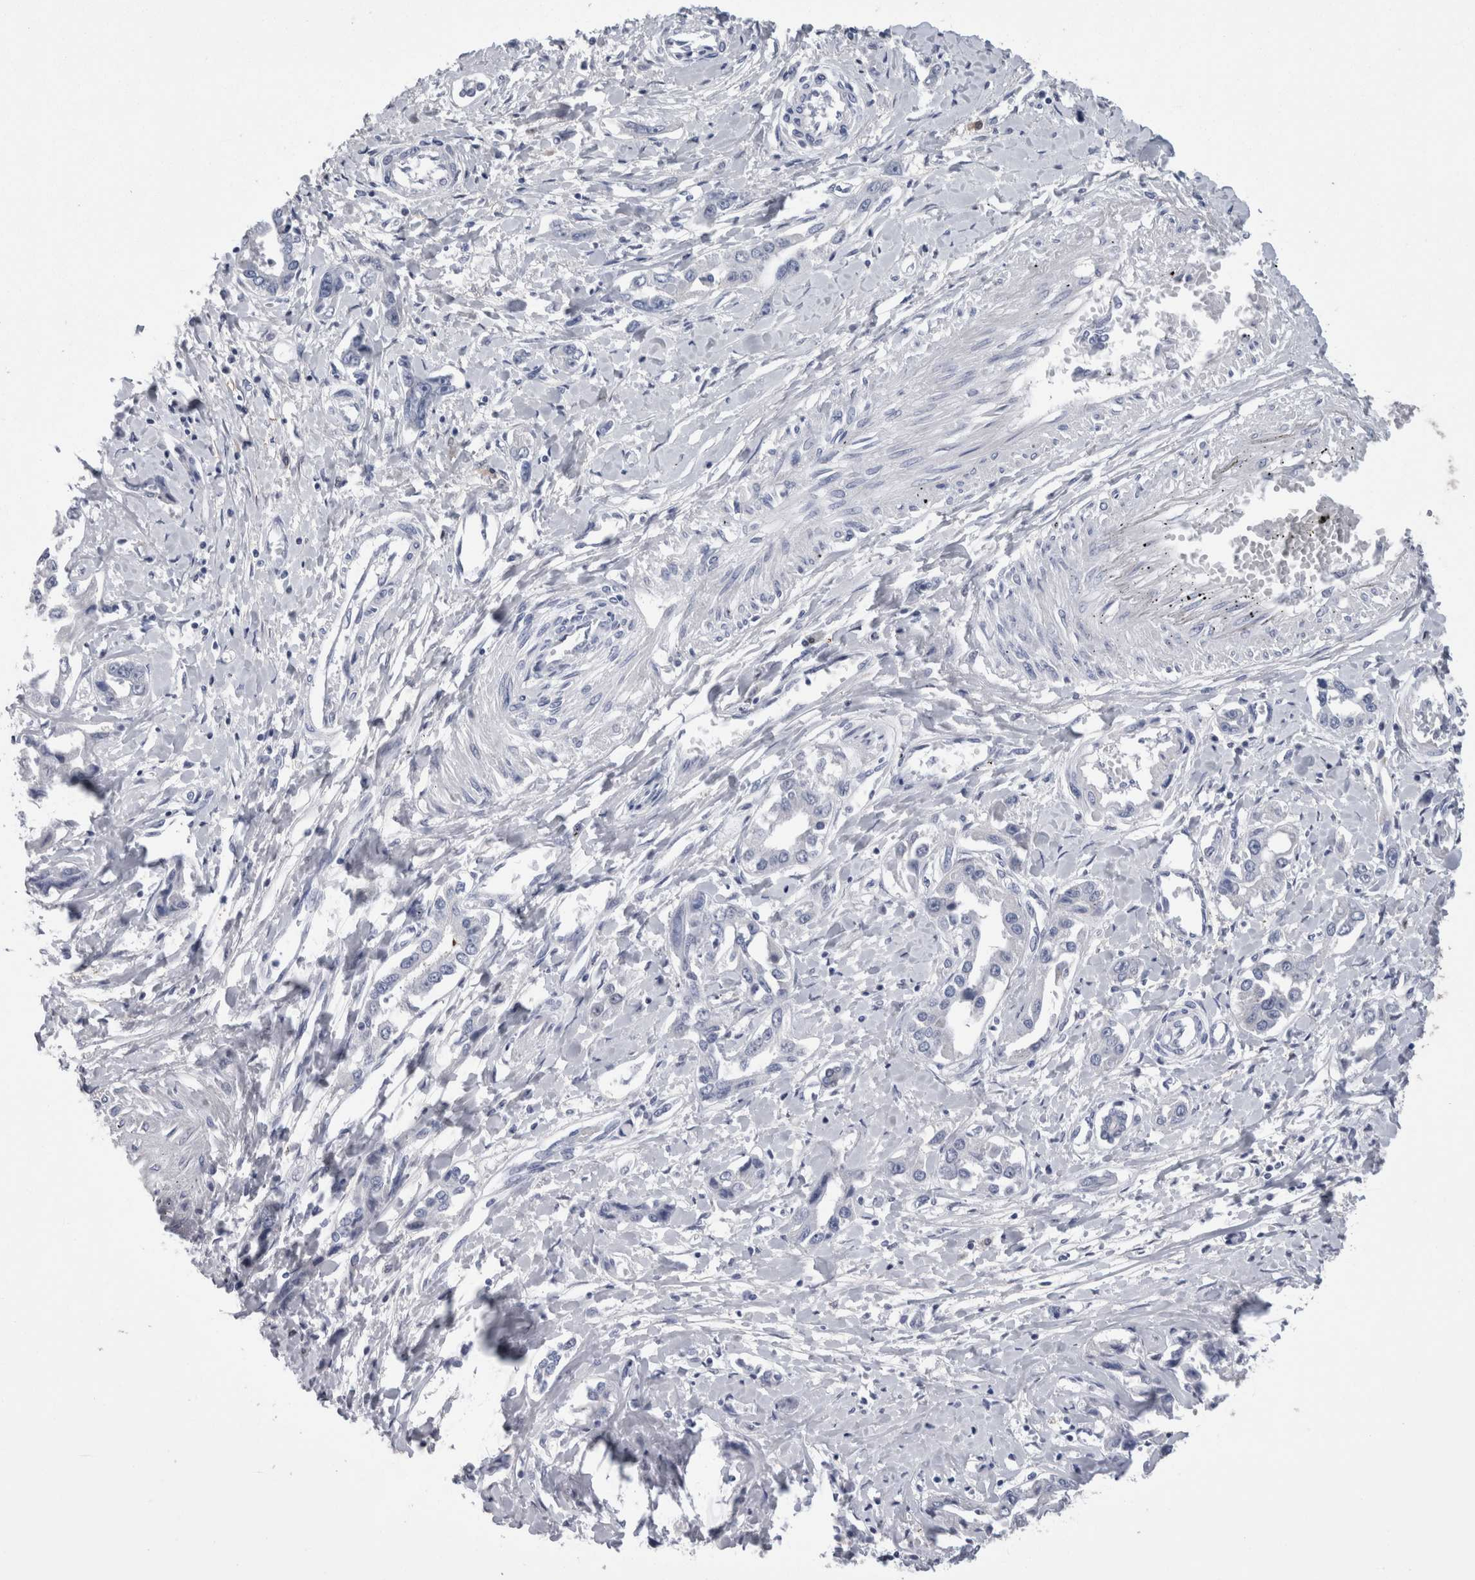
{"staining": {"intensity": "negative", "quantity": "none", "location": "none"}, "tissue": "liver cancer", "cell_type": "Tumor cells", "image_type": "cancer", "snomed": [{"axis": "morphology", "description": "Cholangiocarcinoma"}, {"axis": "topography", "description": "Liver"}], "caption": "Tumor cells are negative for brown protein staining in liver cholangiocarcinoma. (DAB (3,3'-diaminobenzidine) immunohistochemistry (IHC), high magnification).", "gene": "CA8", "patient": {"sex": "male", "age": 59}}